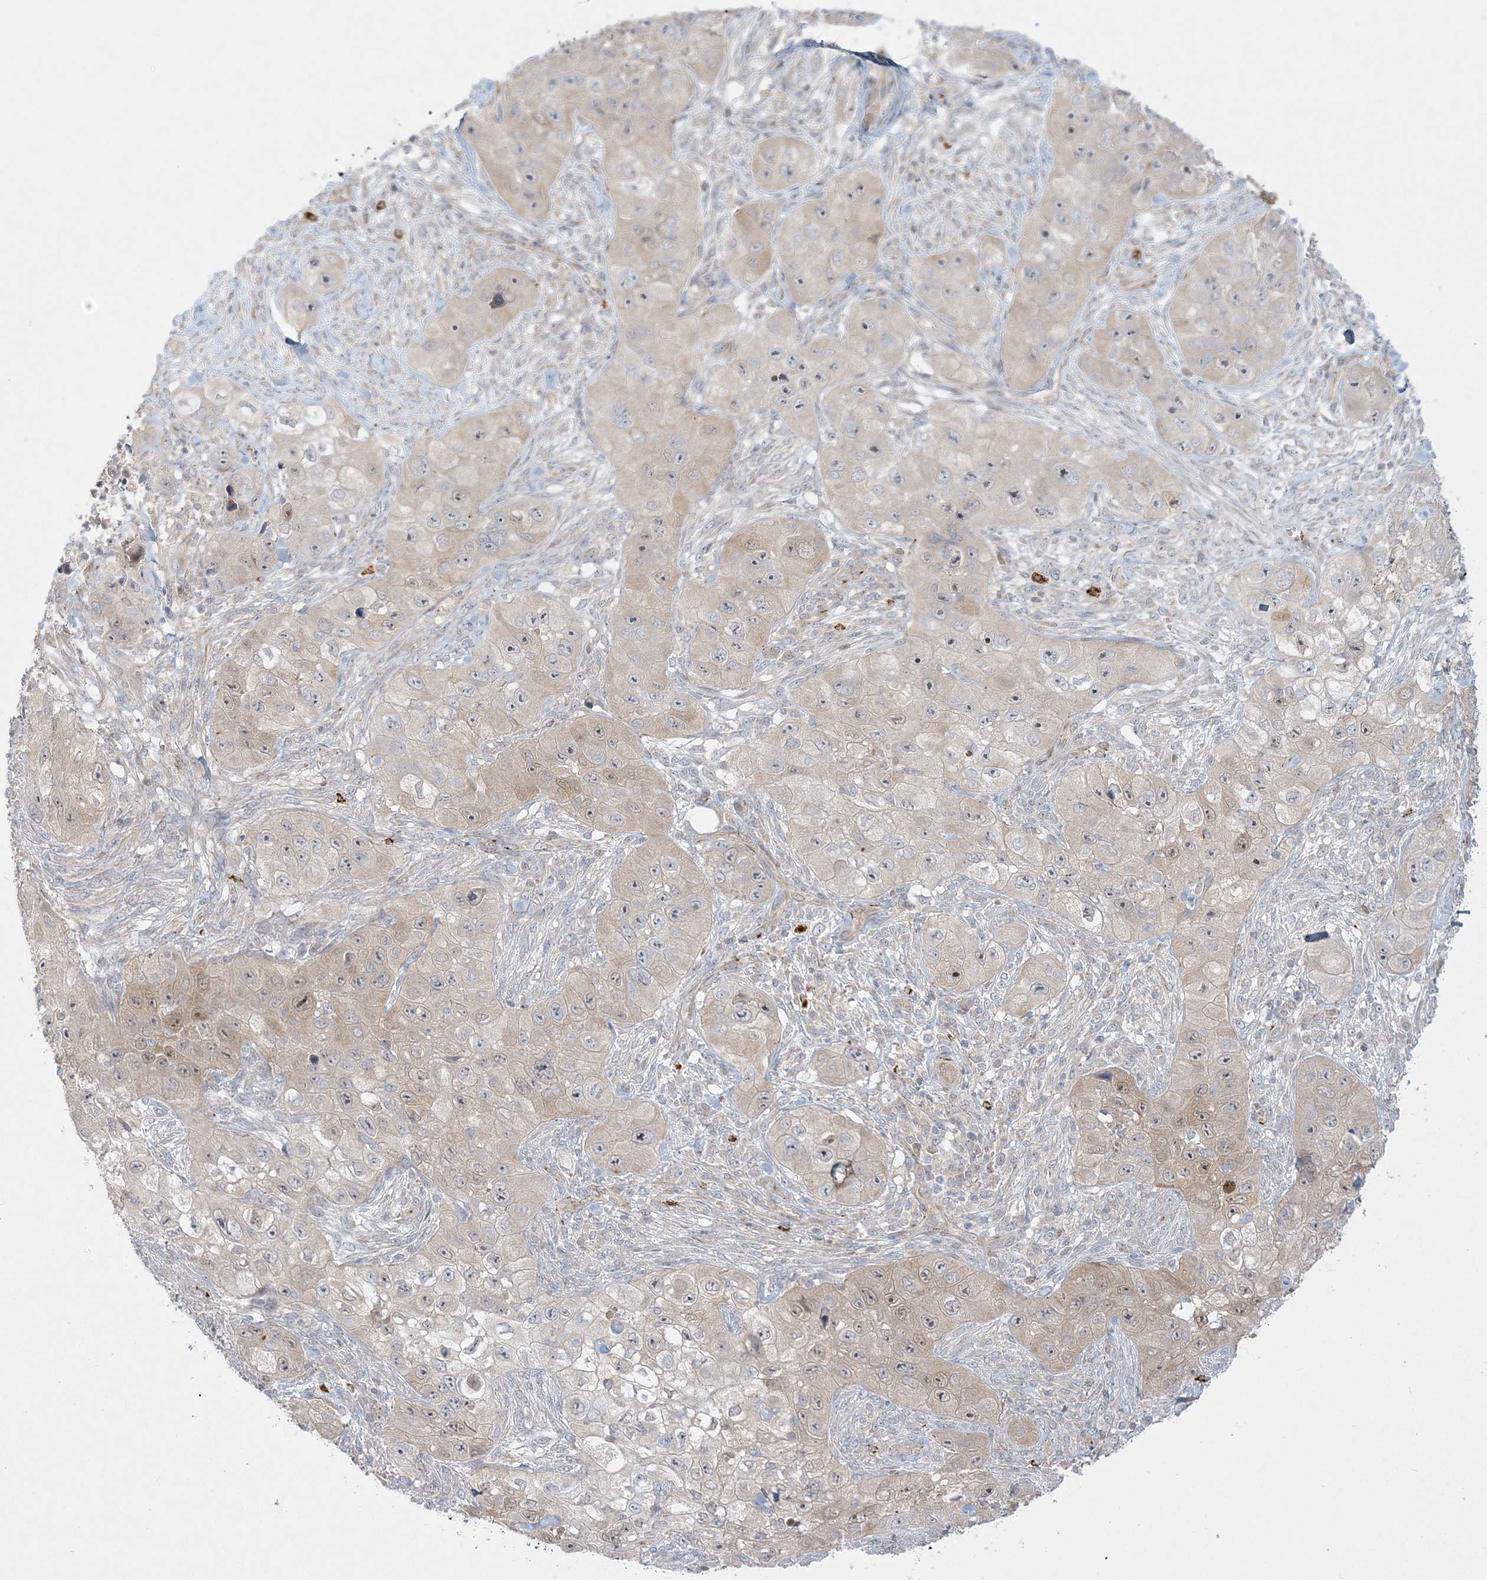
{"staining": {"intensity": "weak", "quantity": ">75%", "location": "cytoplasmic/membranous"}, "tissue": "skin cancer", "cell_type": "Tumor cells", "image_type": "cancer", "snomed": [{"axis": "morphology", "description": "Squamous cell carcinoma, NOS"}, {"axis": "topography", "description": "Skin"}, {"axis": "topography", "description": "Subcutis"}], "caption": "Protein expression analysis of skin squamous cell carcinoma displays weak cytoplasmic/membranous positivity in approximately >75% of tumor cells.", "gene": "INPP1", "patient": {"sex": "male", "age": 73}}